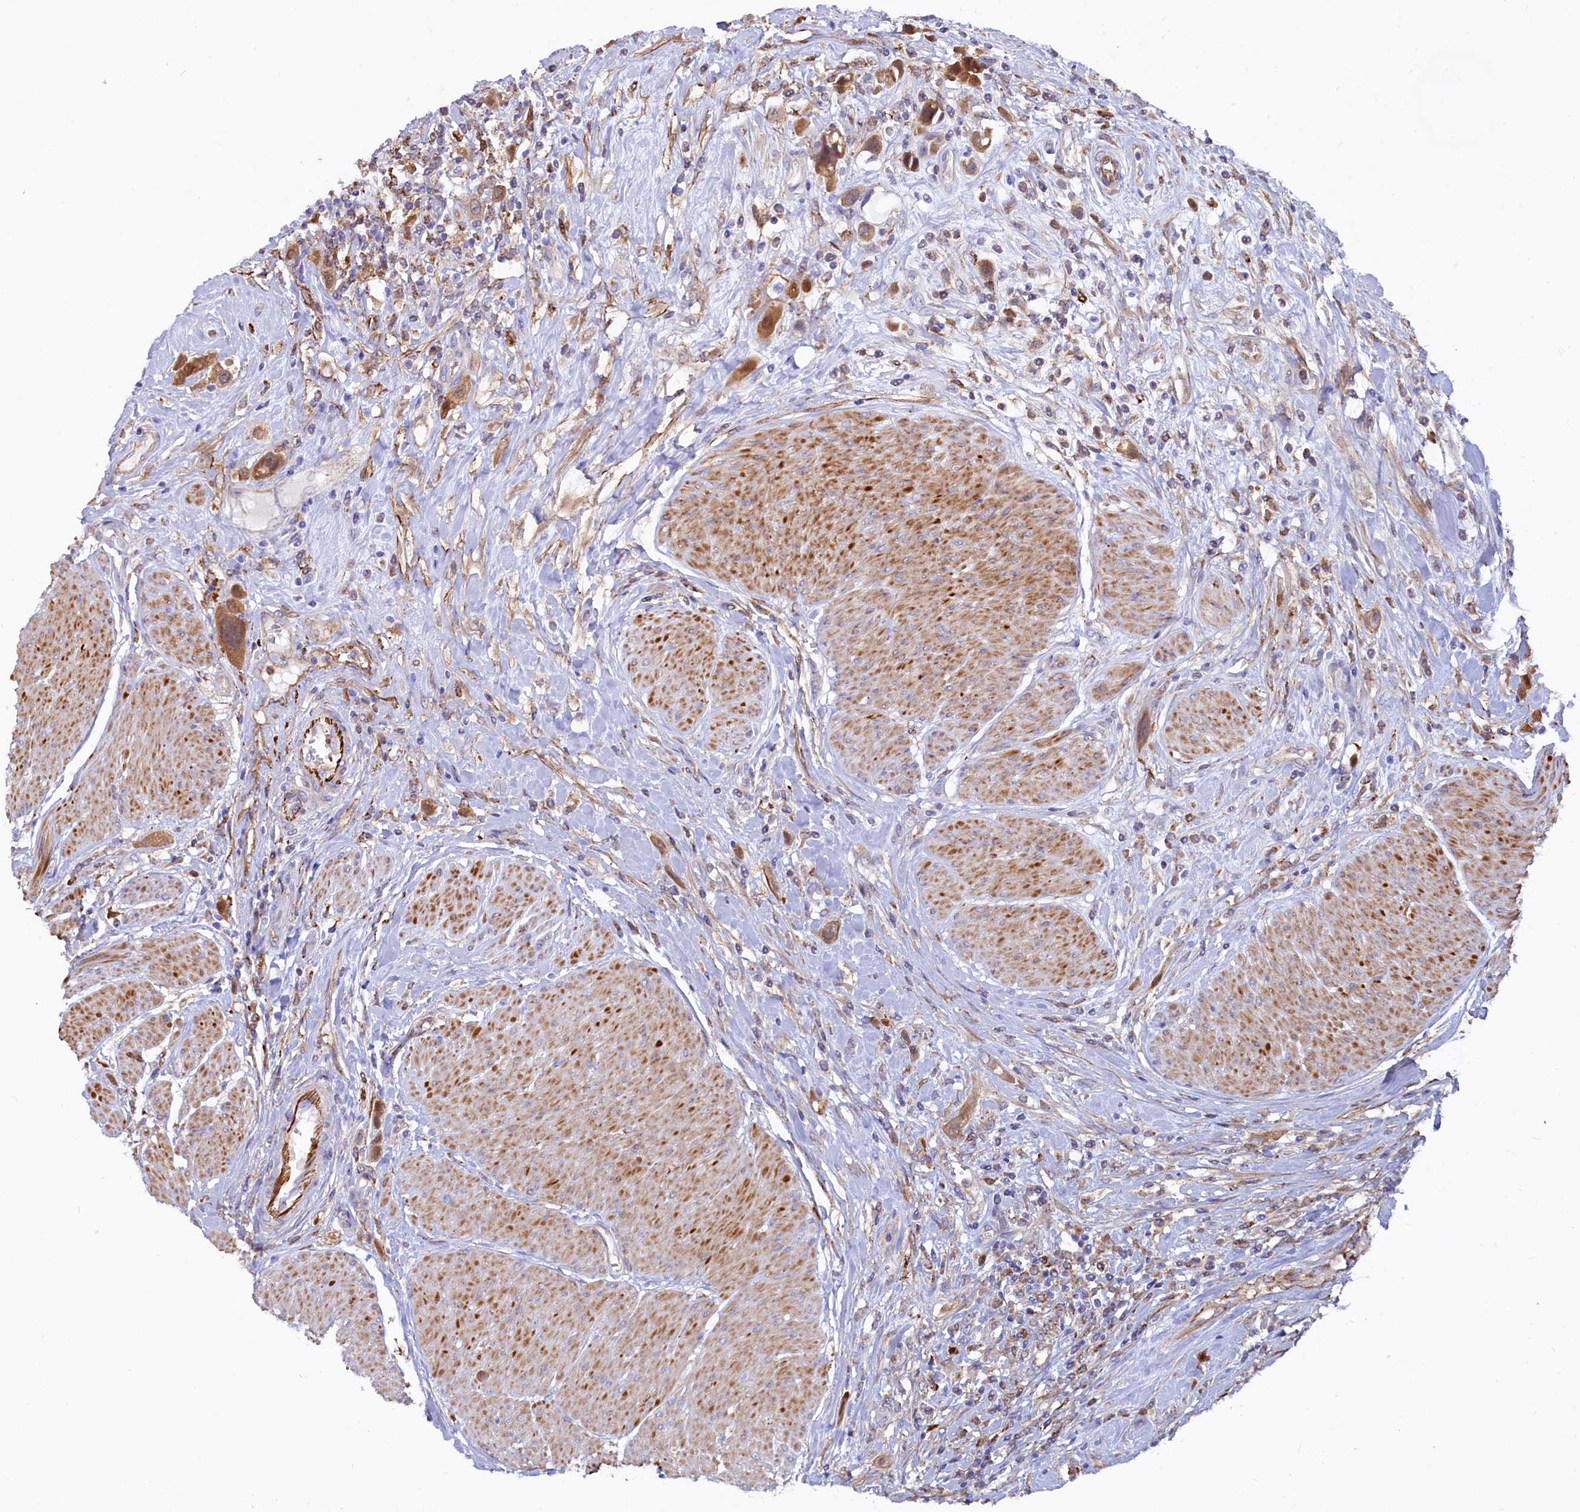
{"staining": {"intensity": "moderate", "quantity": "<25%", "location": "cytoplasmic/membranous"}, "tissue": "urothelial cancer", "cell_type": "Tumor cells", "image_type": "cancer", "snomed": [{"axis": "morphology", "description": "Urothelial carcinoma, High grade"}, {"axis": "topography", "description": "Urinary bladder"}], "caption": "Moderate cytoplasmic/membranous expression for a protein is present in about <25% of tumor cells of urothelial cancer using immunohistochemistry.", "gene": "ASTE1", "patient": {"sex": "male", "age": 50}}